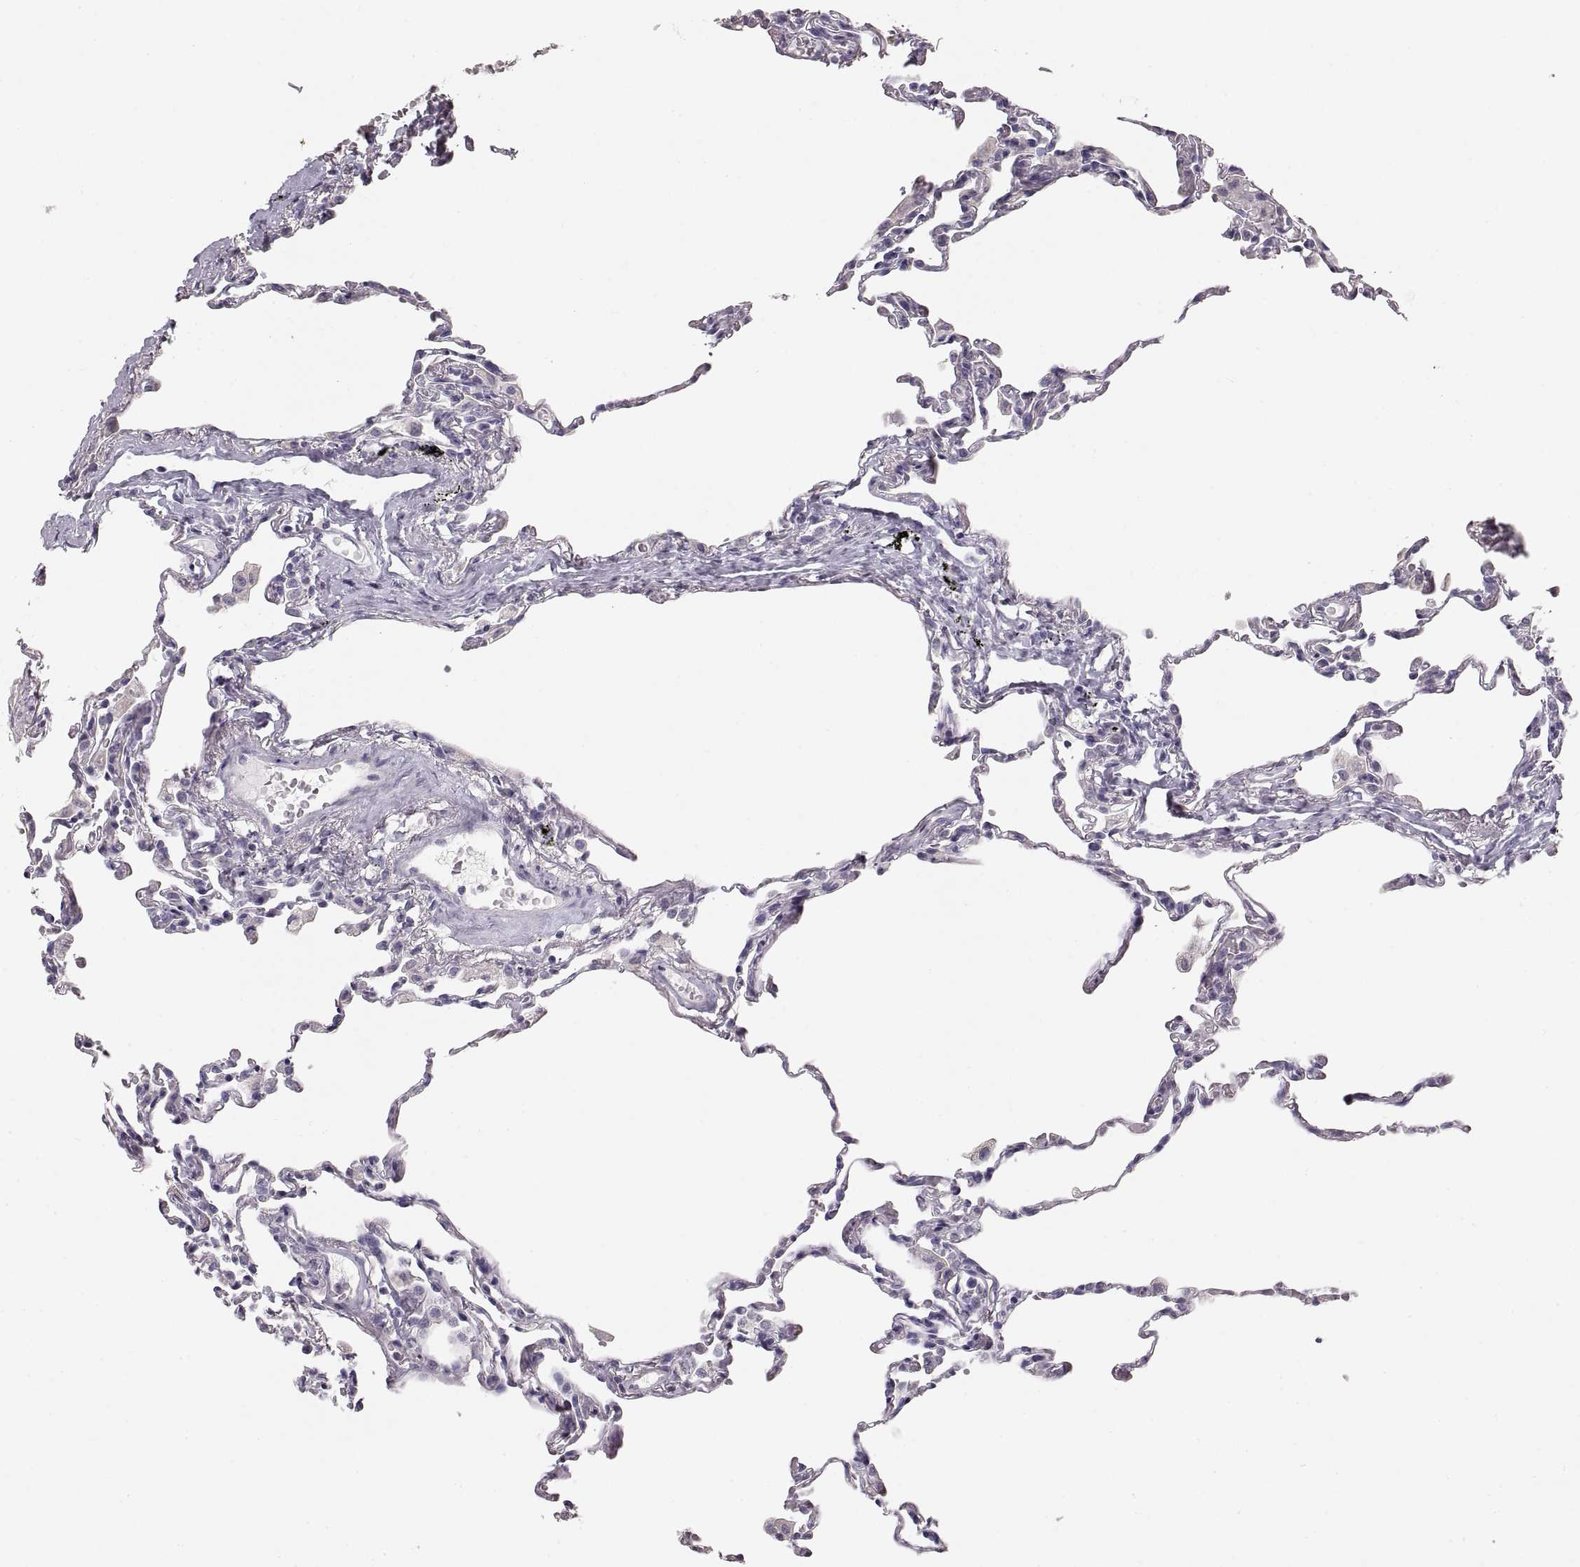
{"staining": {"intensity": "negative", "quantity": "none", "location": "none"}, "tissue": "lung", "cell_type": "Alveolar cells", "image_type": "normal", "snomed": [{"axis": "morphology", "description": "Normal tissue, NOS"}, {"axis": "topography", "description": "Lung"}], "caption": "Immunohistochemistry of unremarkable lung displays no positivity in alveolar cells. (DAB (3,3'-diaminobenzidine) IHC with hematoxylin counter stain).", "gene": "ZP3", "patient": {"sex": "female", "age": 57}}